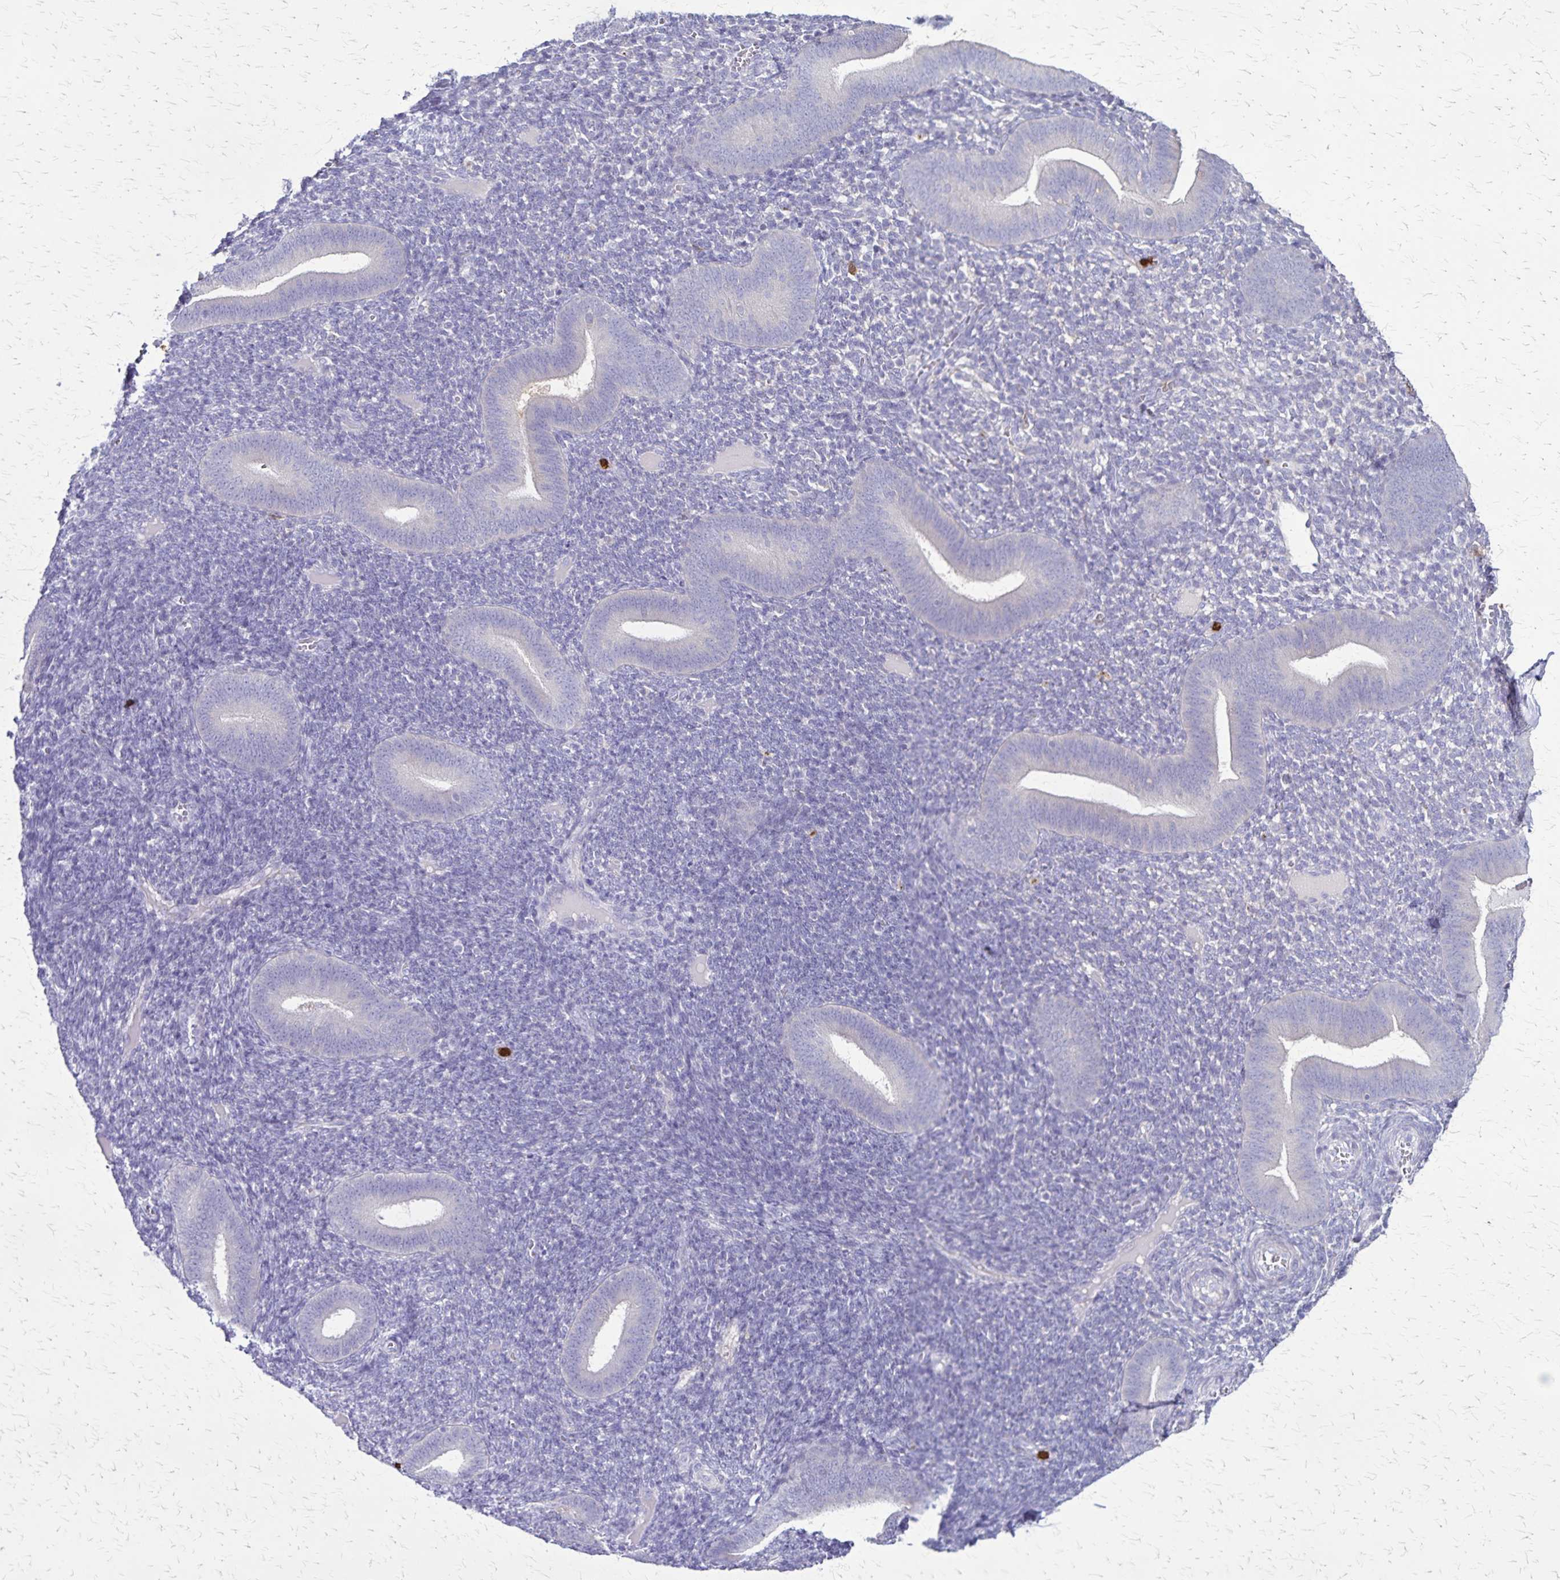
{"staining": {"intensity": "negative", "quantity": "none", "location": "none"}, "tissue": "endometrium", "cell_type": "Cells in endometrial stroma", "image_type": "normal", "snomed": [{"axis": "morphology", "description": "Normal tissue, NOS"}, {"axis": "topography", "description": "Endometrium"}], "caption": "Human endometrium stained for a protein using immunohistochemistry exhibits no staining in cells in endometrial stroma.", "gene": "ULBP3", "patient": {"sex": "female", "age": 25}}